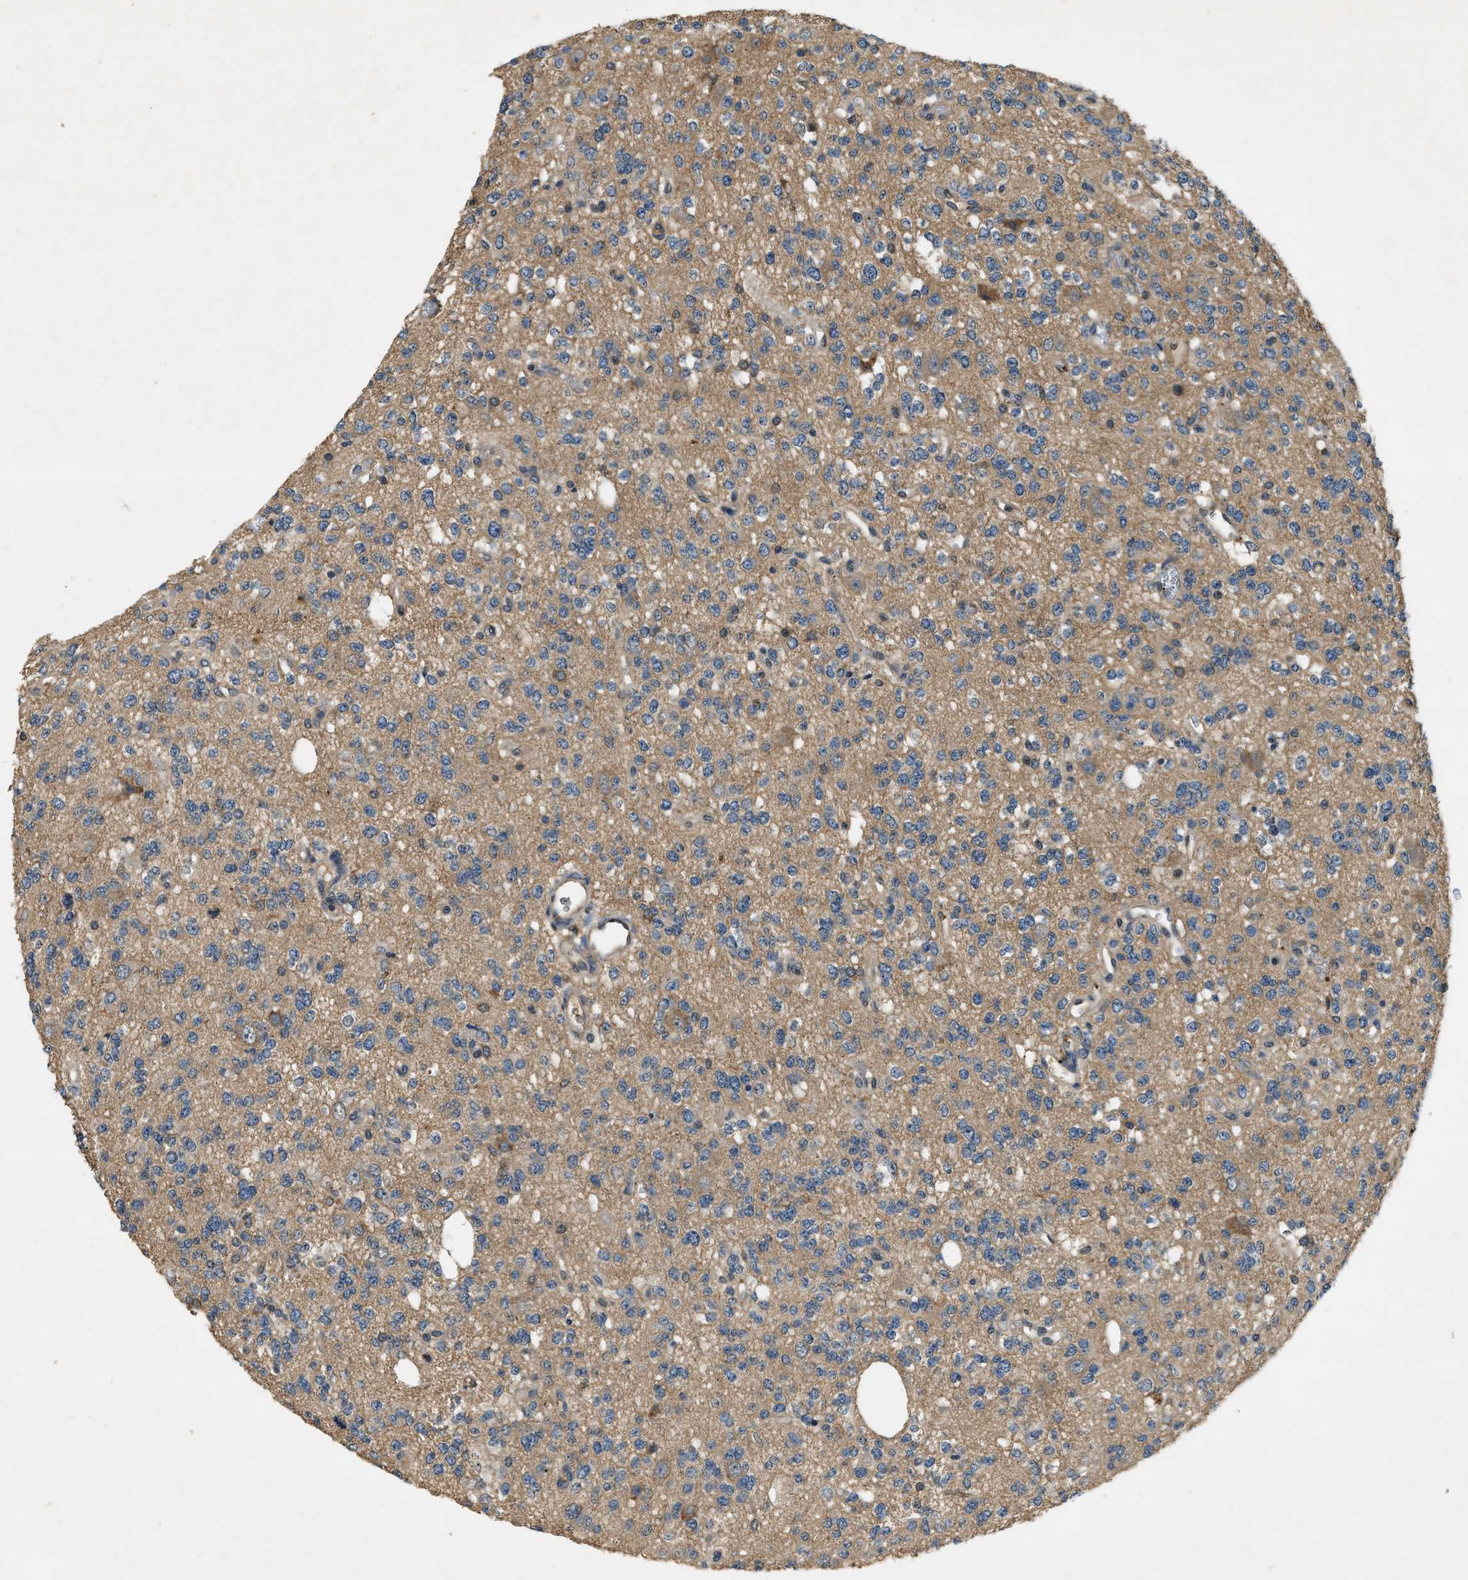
{"staining": {"intensity": "moderate", "quantity": "<25%", "location": "cytoplasmic/membranous"}, "tissue": "glioma", "cell_type": "Tumor cells", "image_type": "cancer", "snomed": [{"axis": "morphology", "description": "Glioma, malignant, Low grade"}, {"axis": "topography", "description": "Brain"}], "caption": "Glioma stained with IHC demonstrates moderate cytoplasmic/membranous expression in approximately <25% of tumor cells.", "gene": "CFLAR", "patient": {"sex": "male", "age": 38}}